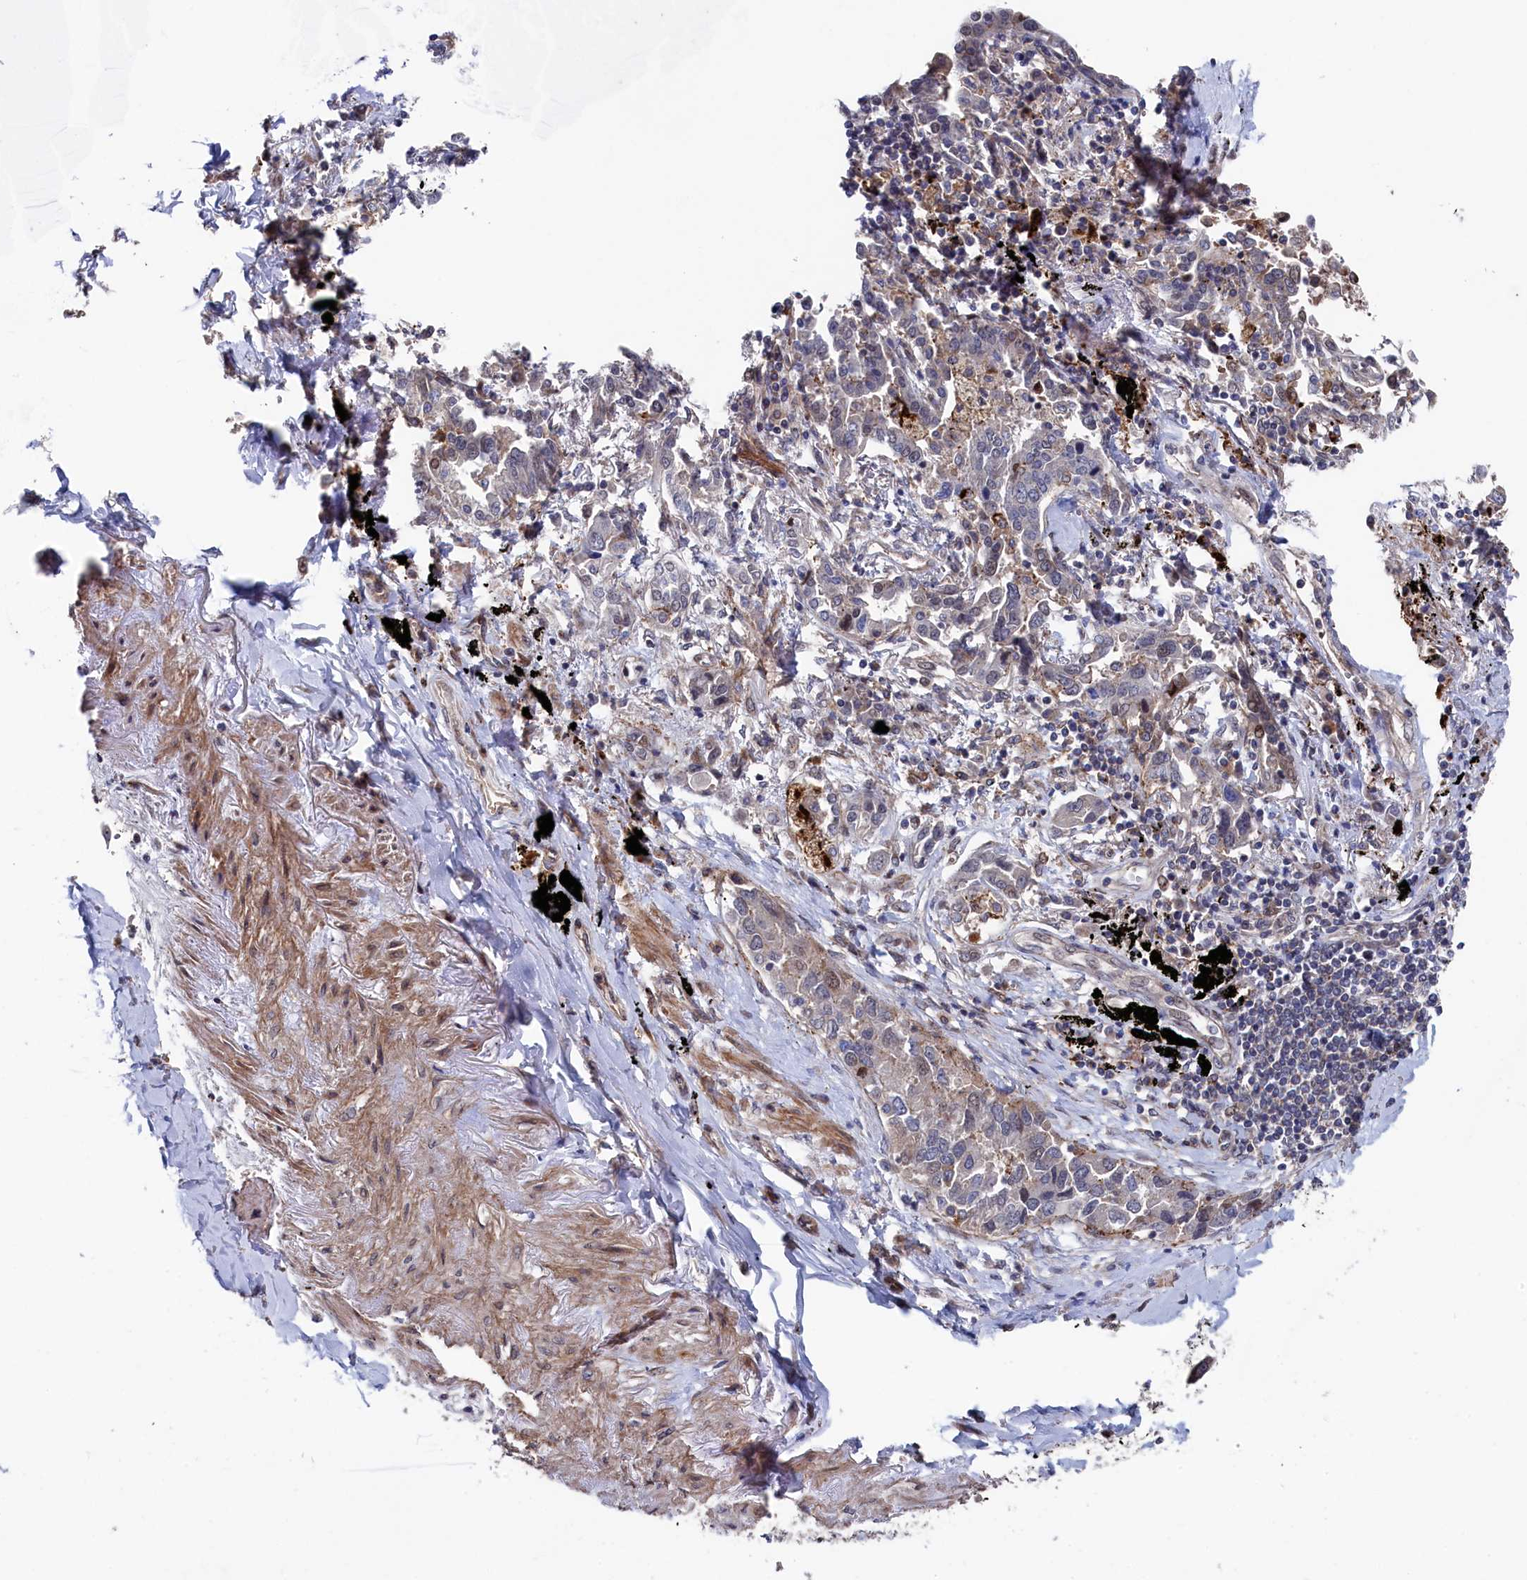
{"staining": {"intensity": "negative", "quantity": "none", "location": "none"}, "tissue": "lung cancer", "cell_type": "Tumor cells", "image_type": "cancer", "snomed": [{"axis": "morphology", "description": "Adenocarcinoma, NOS"}, {"axis": "topography", "description": "Lung"}], "caption": "Lung cancer (adenocarcinoma) stained for a protein using immunohistochemistry (IHC) demonstrates no positivity tumor cells.", "gene": "ZNF891", "patient": {"sex": "male", "age": 67}}